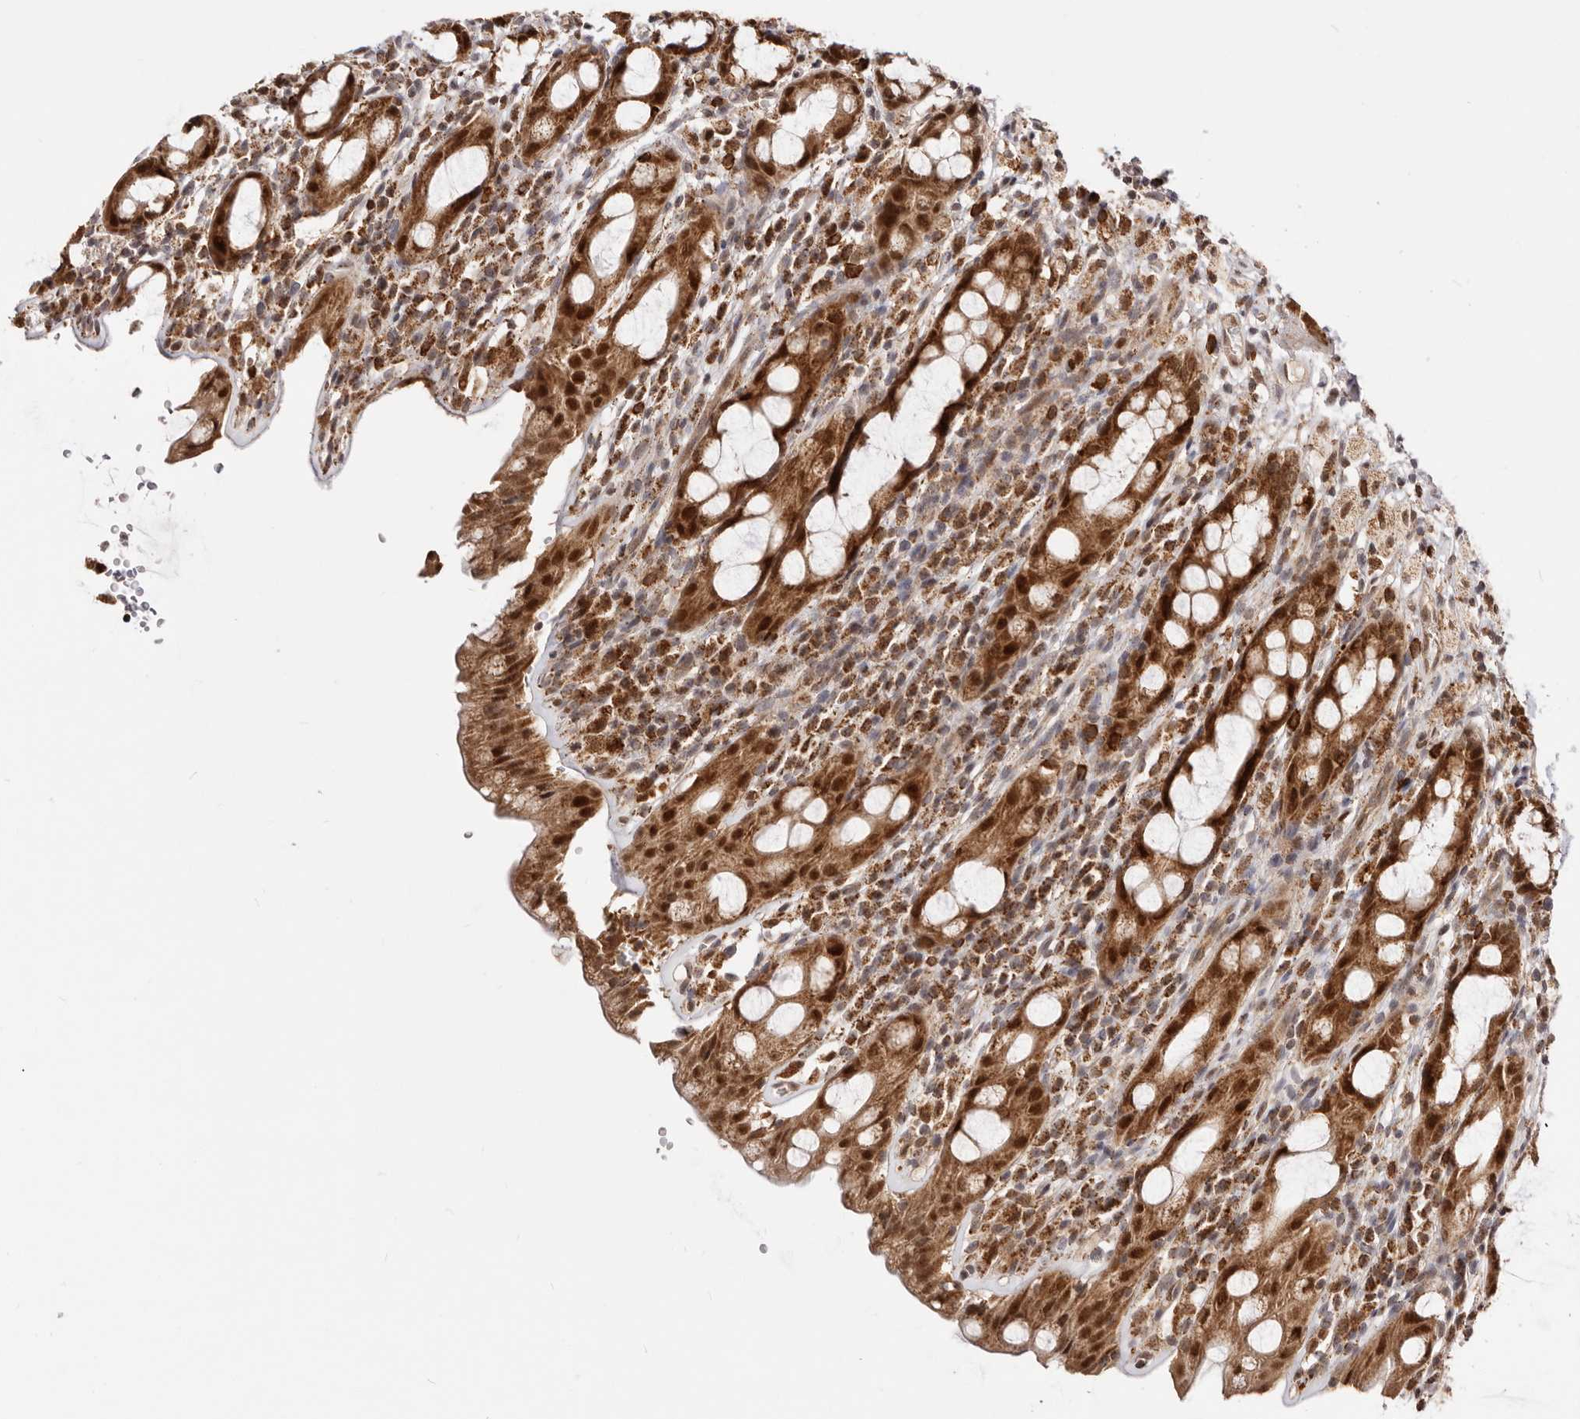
{"staining": {"intensity": "strong", "quantity": ">75%", "location": "cytoplasmic/membranous,nuclear"}, "tissue": "rectum", "cell_type": "Glandular cells", "image_type": "normal", "snomed": [{"axis": "morphology", "description": "Normal tissue, NOS"}, {"axis": "topography", "description": "Rectum"}], "caption": "Immunohistochemistry (IHC) staining of benign rectum, which exhibits high levels of strong cytoplasmic/membranous,nuclear positivity in about >75% of glandular cells indicating strong cytoplasmic/membranous,nuclear protein positivity. The staining was performed using DAB (3,3'-diaminobenzidine) (brown) for protein detection and nuclei were counterstained in hematoxylin (blue).", "gene": "SEC14L1", "patient": {"sex": "male", "age": 44}}